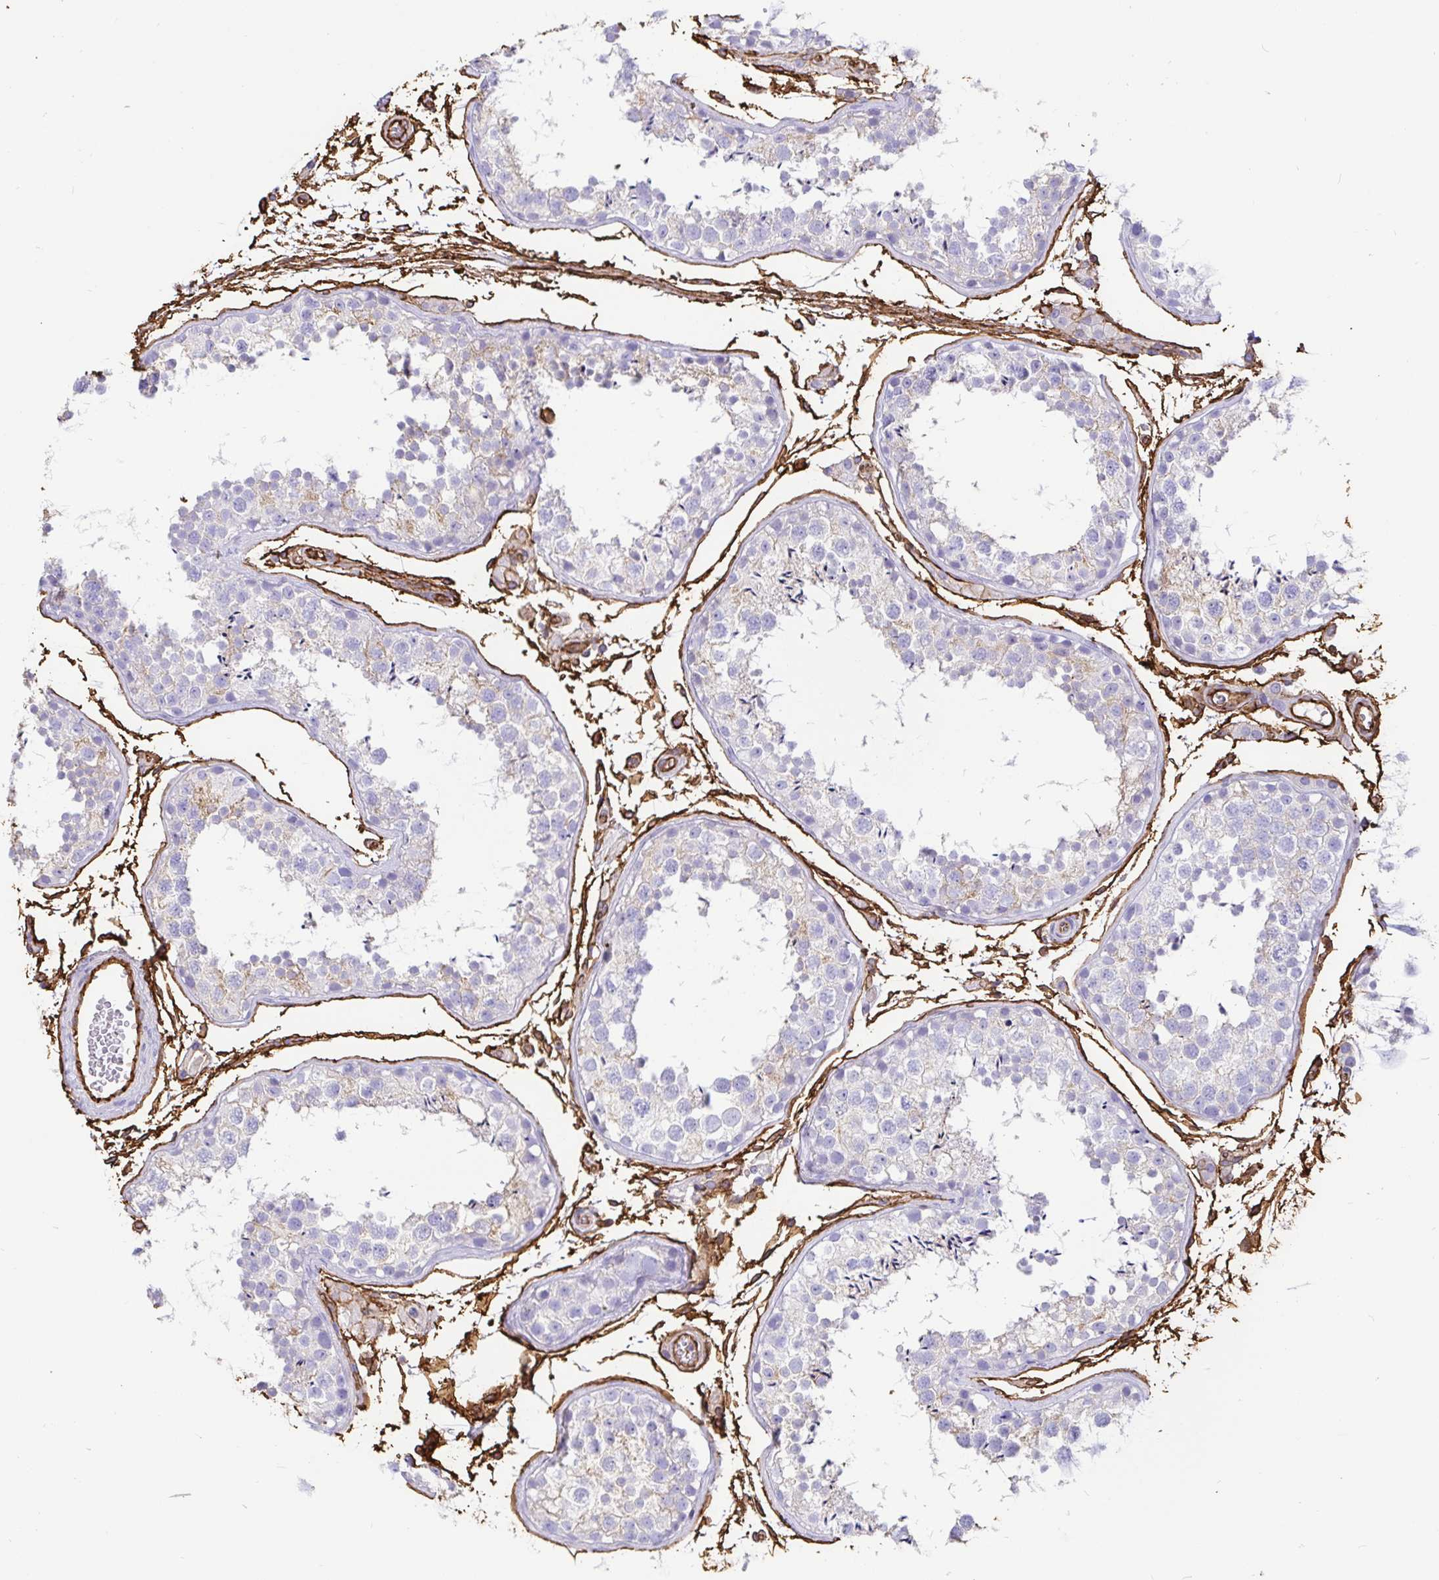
{"staining": {"intensity": "weak", "quantity": "<25%", "location": "cytoplasmic/membranous"}, "tissue": "testis", "cell_type": "Cells in seminiferous ducts", "image_type": "normal", "snomed": [{"axis": "morphology", "description": "Normal tissue, NOS"}, {"axis": "topography", "description": "Testis"}], "caption": "Testis was stained to show a protein in brown. There is no significant positivity in cells in seminiferous ducts. (Brightfield microscopy of DAB immunohistochemistry (IHC) at high magnification).", "gene": "ANXA2", "patient": {"sex": "male", "age": 29}}